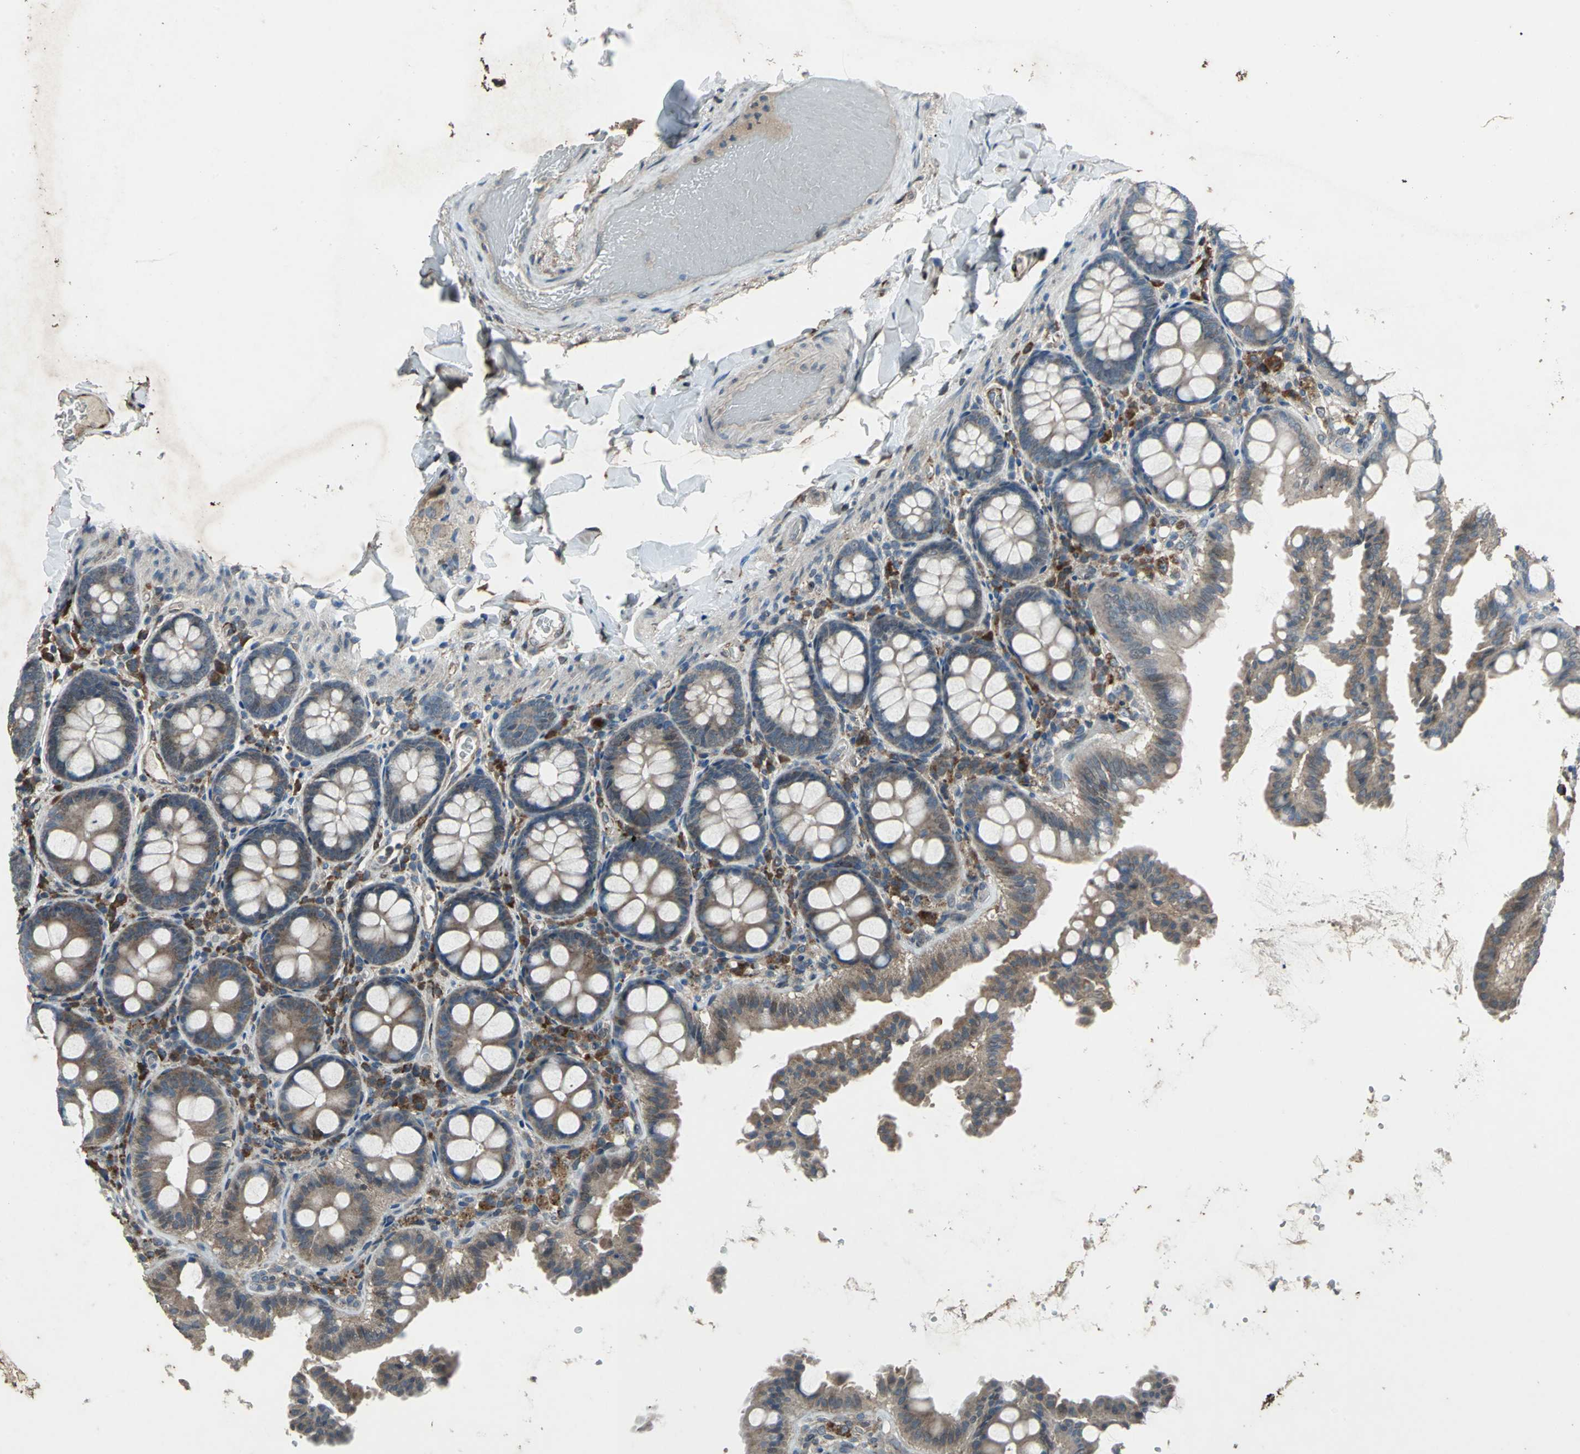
{"staining": {"intensity": "weak", "quantity": ">75%", "location": "cytoplasmic/membranous"}, "tissue": "colon", "cell_type": "Endothelial cells", "image_type": "normal", "snomed": [{"axis": "morphology", "description": "Normal tissue, NOS"}, {"axis": "topography", "description": "Colon"}], "caption": "IHC staining of unremarkable colon, which exhibits low levels of weak cytoplasmic/membranous expression in about >75% of endothelial cells indicating weak cytoplasmic/membranous protein expression. The staining was performed using DAB (brown) for protein detection and nuclei were counterstained in hematoxylin (blue).", "gene": "SEPTIN4", "patient": {"sex": "female", "age": 61}}